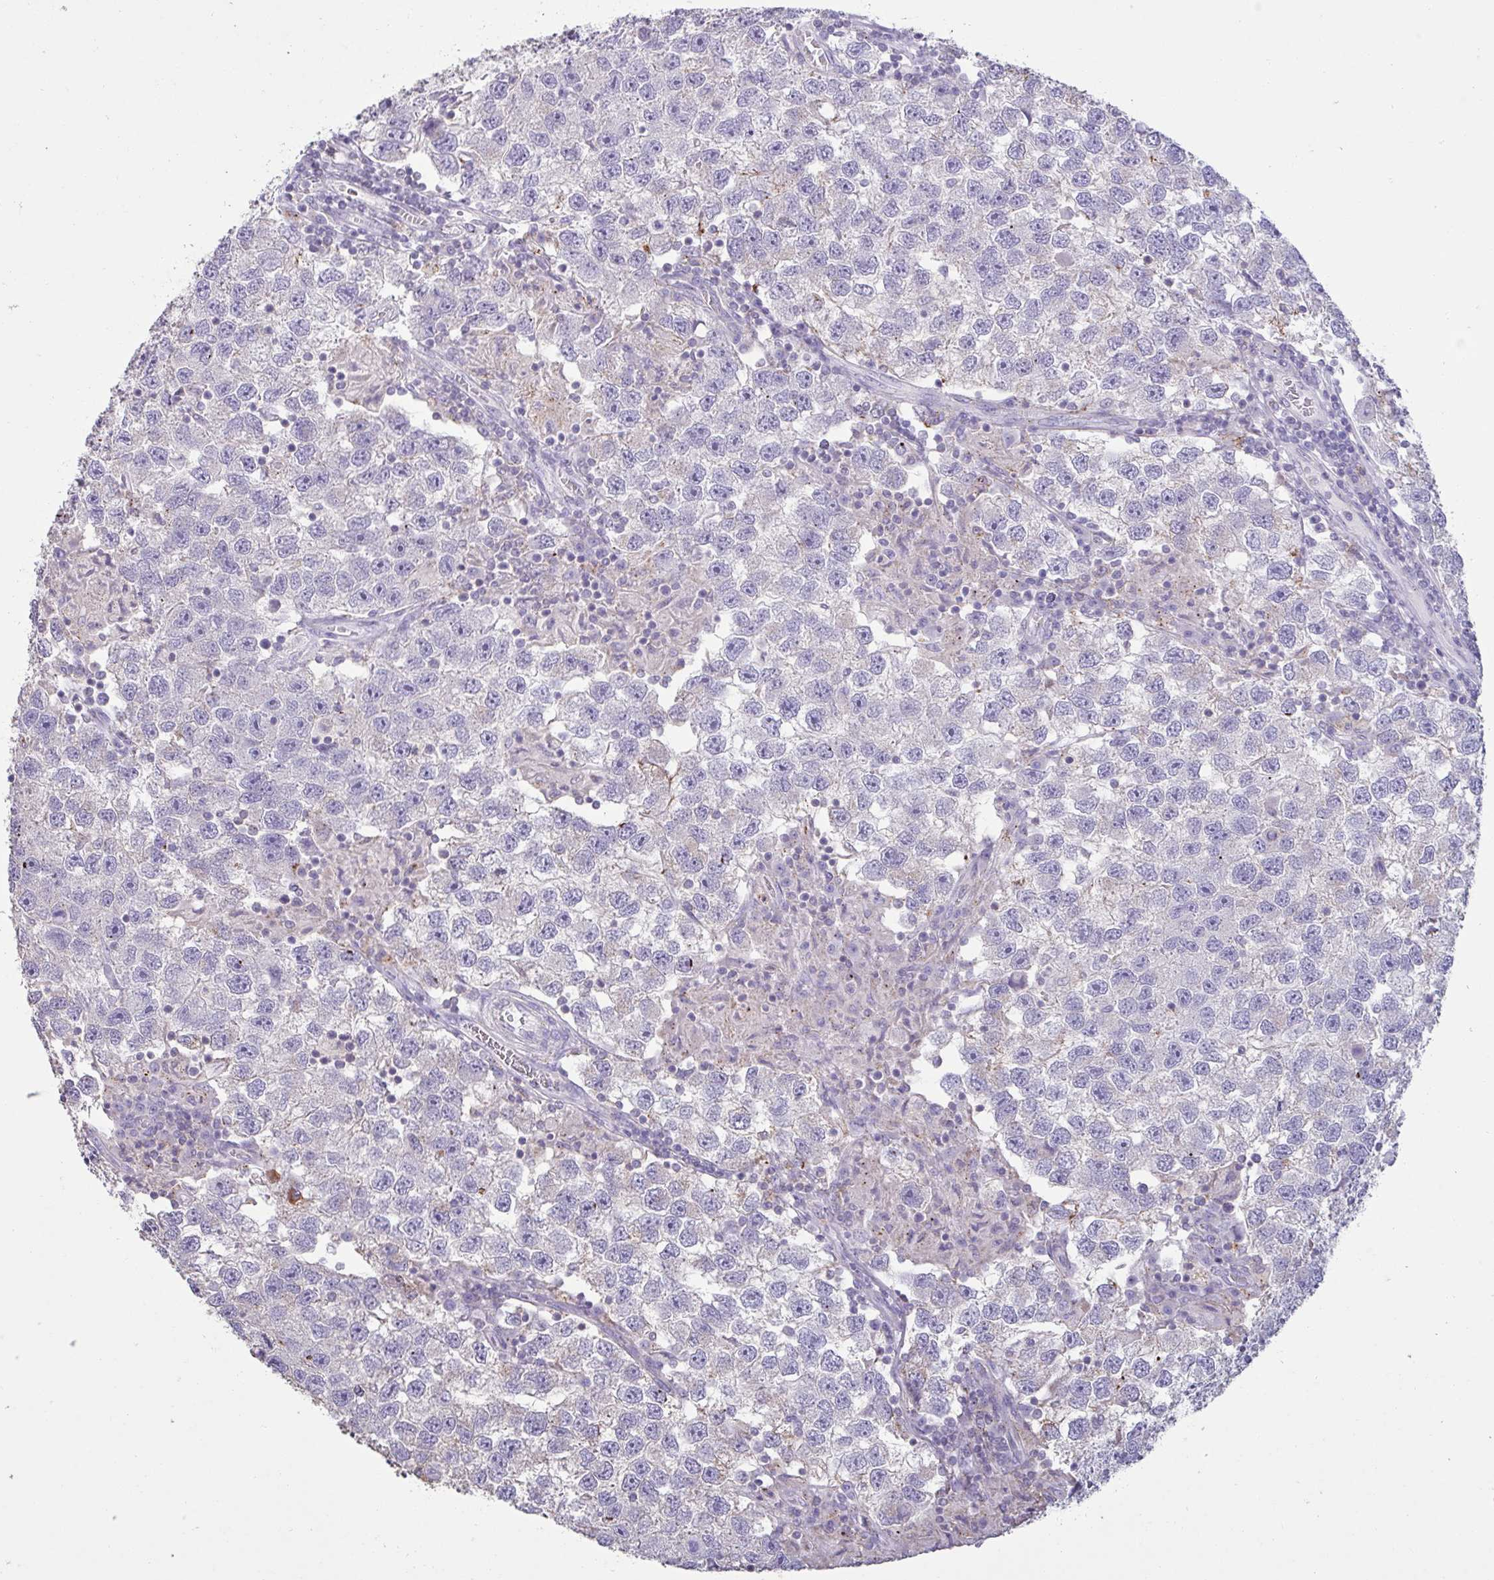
{"staining": {"intensity": "negative", "quantity": "none", "location": "none"}, "tissue": "testis cancer", "cell_type": "Tumor cells", "image_type": "cancer", "snomed": [{"axis": "morphology", "description": "Seminoma, NOS"}, {"axis": "topography", "description": "Testis"}], "caption": "IHC histopathology image of neoplastic tissue: testis cancer stained with DAB shows no significant protein staining in tumor cells.", "gene": "CHMP5", "patient": {"sex": "male", "age": 26}}